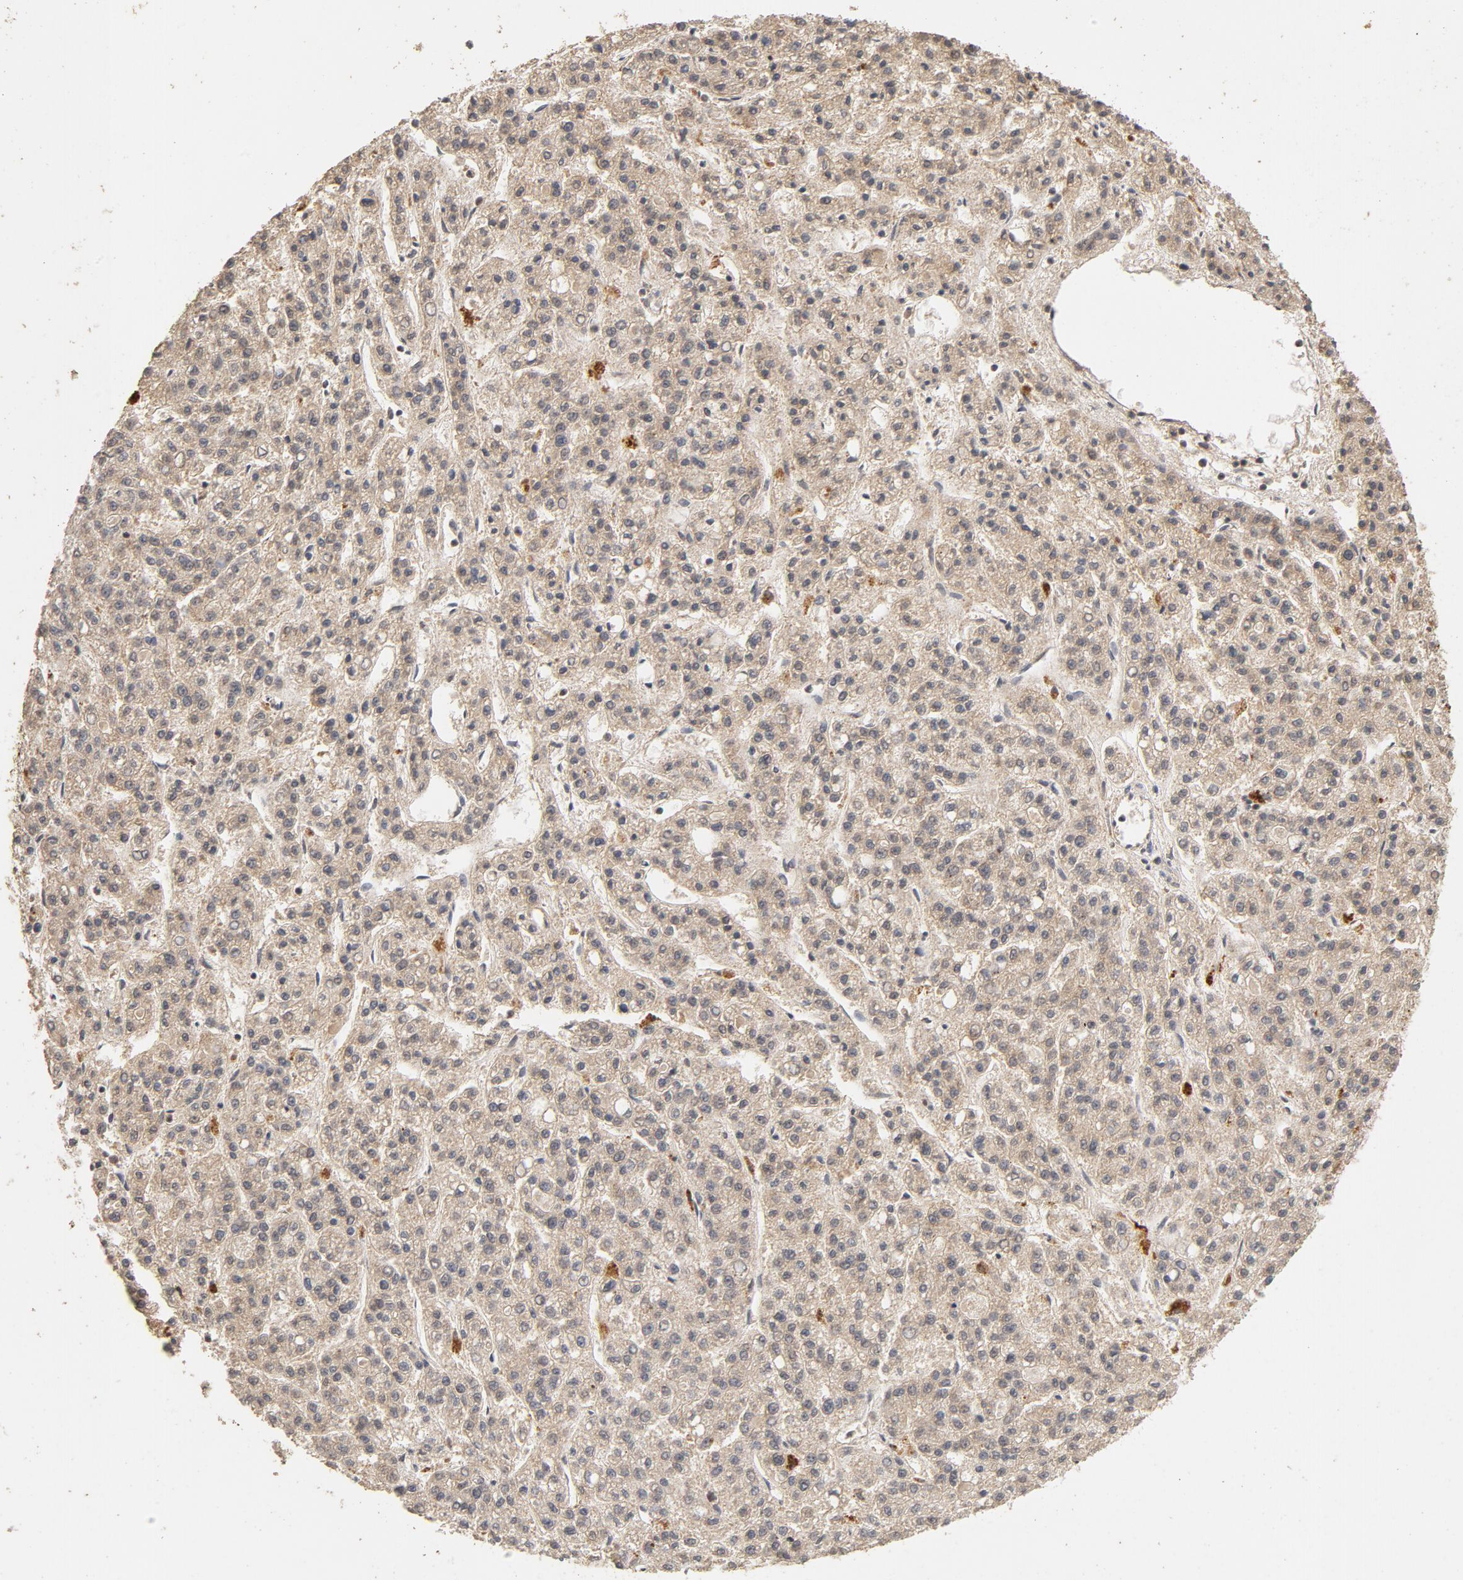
{"staining": {"intensity": "weak", "quantity": ">75%", "location": "cytoplasmic/membranous"}, "tissue": "liver cancer", "cell_type": "Tumor cells", "image_type": "cancer", "snomed": [{"axis": "morphology", "description": "Carcinoma, Hepatocellular, NOS"}, {"axis": "topography", "description": "Liver"}], "caption": "This micrograph shows immunohistochemistry (IHC) staining of human liver hepatocellular carcinoma, with low weak cytoplasmic/membranous positivity in approximately >75% of tumor cells.", "gene": "DDX6", "patient": {"sex": "male", "age": 70}}